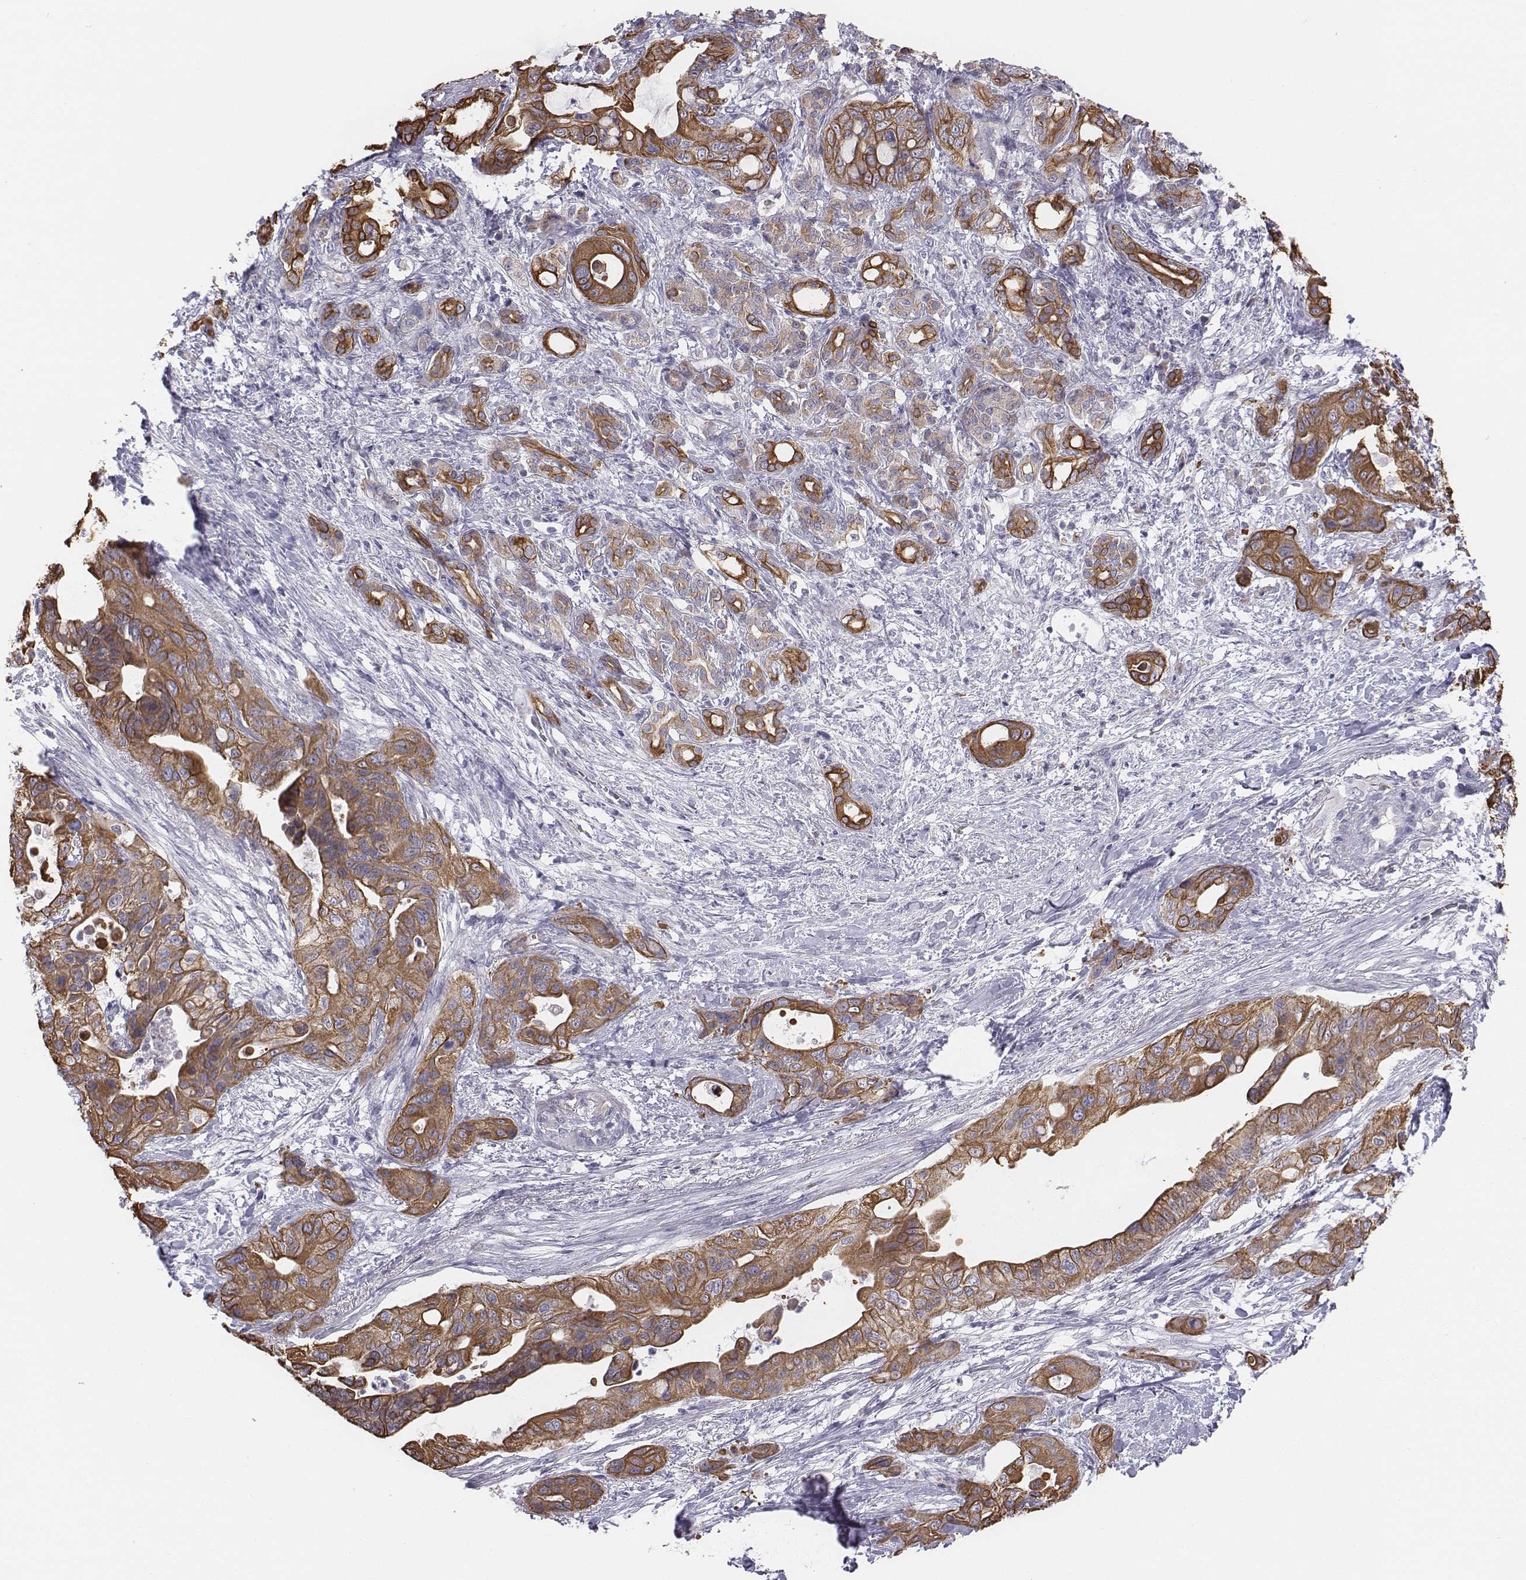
{"staining": {"intensity": "moderate", "quantity": ">75%", "location": "cytoplasmic/membranous"}, "tissue": "pancreatic cancer", "cell_type": "Tumor cells", "image_type": "cancer", "snomed": [{"axis": "morphology", "description": "Adenocarcinoma, NOS"}, {"axis": "topography", "description": "Pancreas"}], "caption": "Immunohistochemistry (IHC) (DAB) staining of human adenocarcinoma (pancreatic) shows moderate cytoplasmic/membranous protein expression in about >75% of tumor cells. The protein is stained brown, and the nuclei are stained in blue (DAB (3,3'-diaminobenzidine) IHC with brightfield microscopy, high magnification).", "gene": "CHST14", "patient": {"sex": "male", "age": 71}}